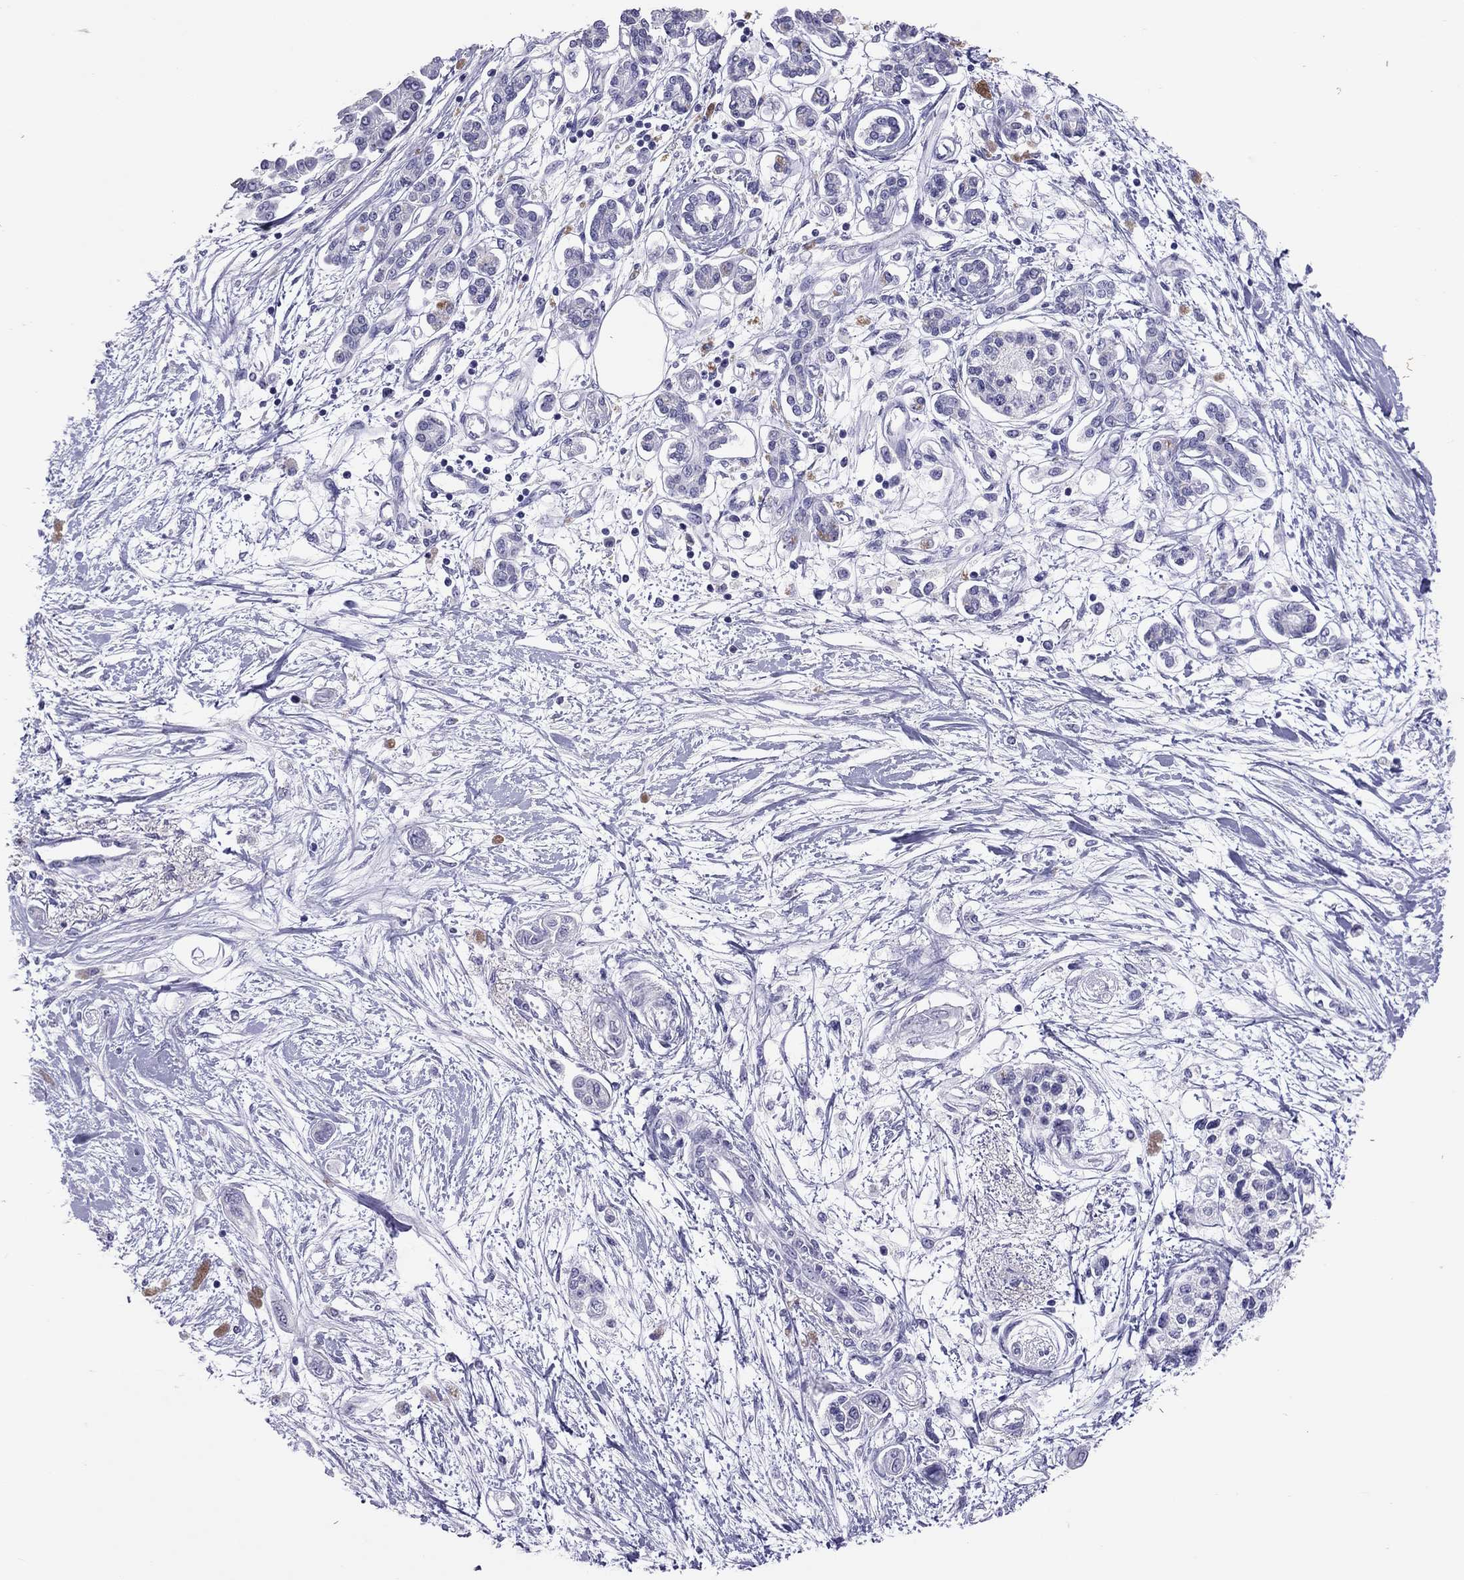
{"staining": {"intensity": "negative", "quantity": "none", "location": "none"}, "tissue": "pancreatic cancer", "cell_type": "Tumor cells", "image_type": "cancer", "snomed": [{"axis": "morphology", "description": "Adenocarcinoma, NOS"}, {"axis": "topography", "description": "Pancreas"}], "caption": "DAB immunohistochemical staining of human pancreatic cancer exhibits no significant expression in tumor cells. The staining was performed using DAB to visualize the protein expression in brown, while the nuclei were stained in blue with hematoxylin (Magnification: 20x).", "gene": "PSMB11", "patient": {"sex": "female", "age": 77}}